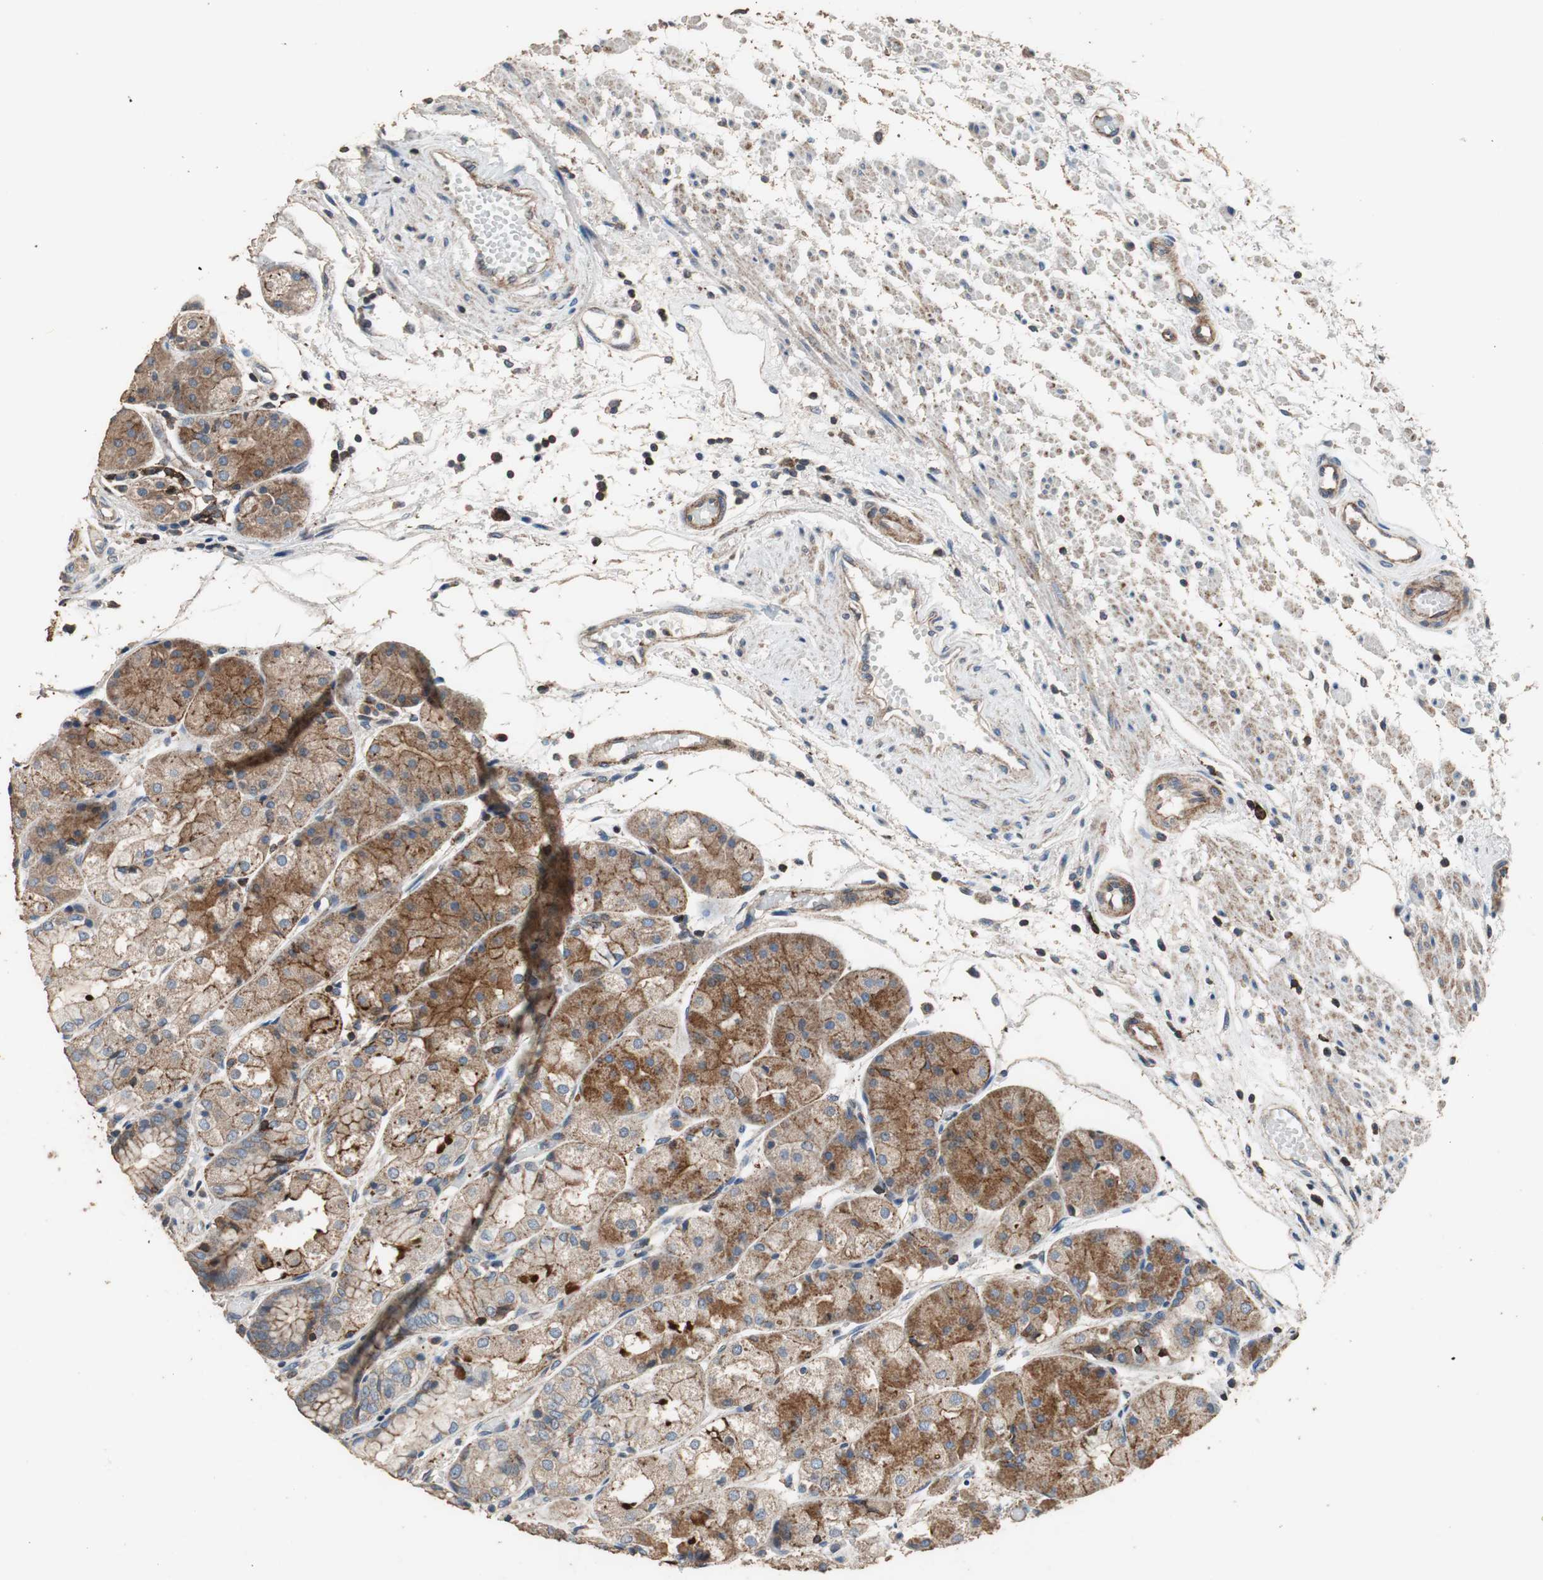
{"staining": {"intensity": "moderate", "quantity": ">75%", "location": "cytoplasmic/membranous"}, "tissue": "stomach", "cell_type": "Glandular cells", "image_type": "normal", "snomed": [{"axis": "morphology", "description": "Normal tissue, NOS"}, {"axis": "topography", "description": "Stomach, upper"}], "caption": "A medium amount of moderate cytoplasmic/membranous expression is present in about >75% of glandular cells in unremarkable stomach.", "gene": "PRKRA", "patient": {"sex": "male", "age": 72}}